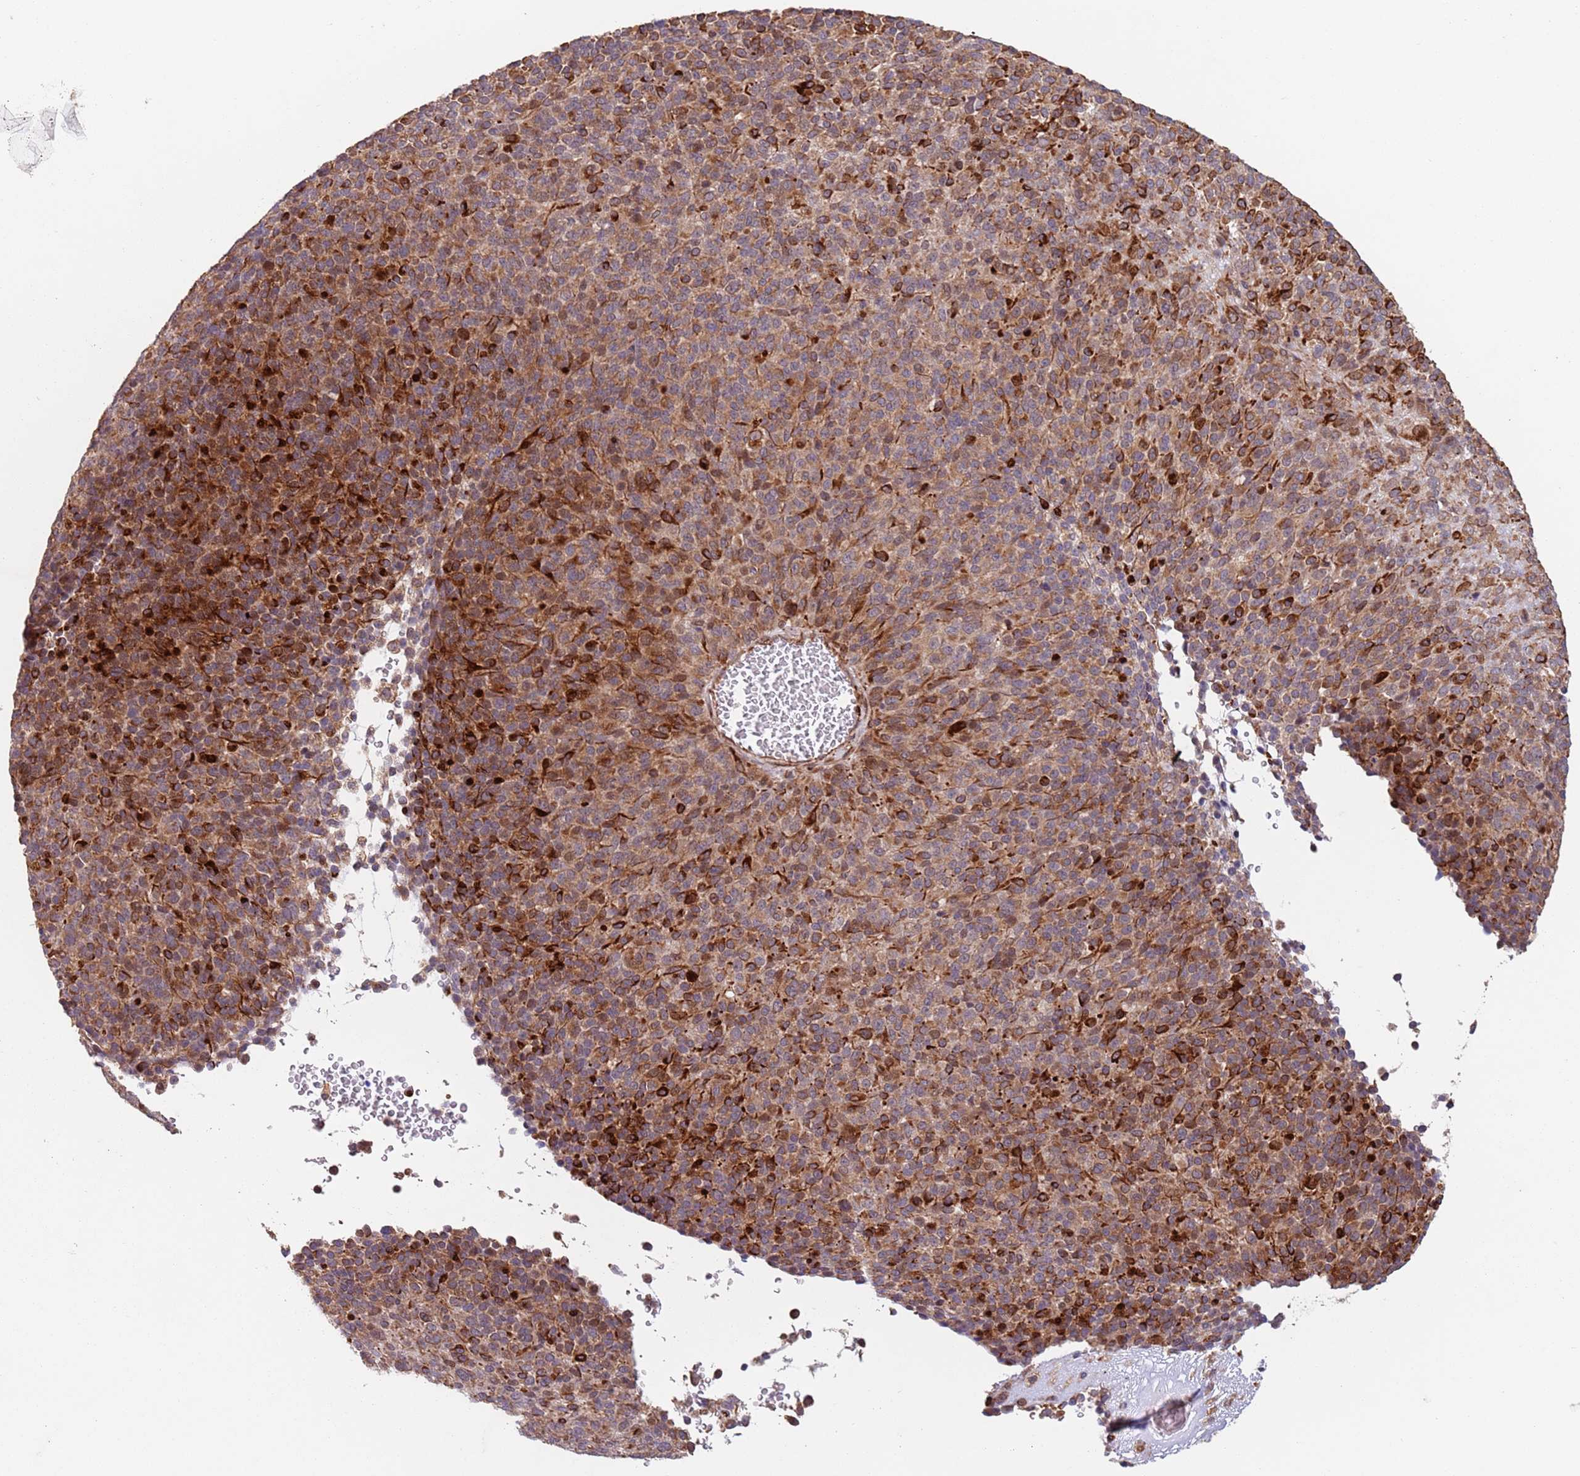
{"staining": {"intensity": "strong", "quantity": "25%-75%", "location": "cytoplasmic/membranous,nuclear"}, "tissue": "melanoma", "cell_type": "Tumor cells", "image_type": "cancer", "snomed": [{"axis": "morphology", "description": "Malignant melanoma, Metastatic site"}, {"axis": "topography", "description": "Brain"}], "caption": "A brown stain highlights strong cytoplasmic/membranous and nuclear staining of a protein in human melanoma tumor cells.", "gene": "CHD9", "patient": {"sex": "female", "age": 56}}